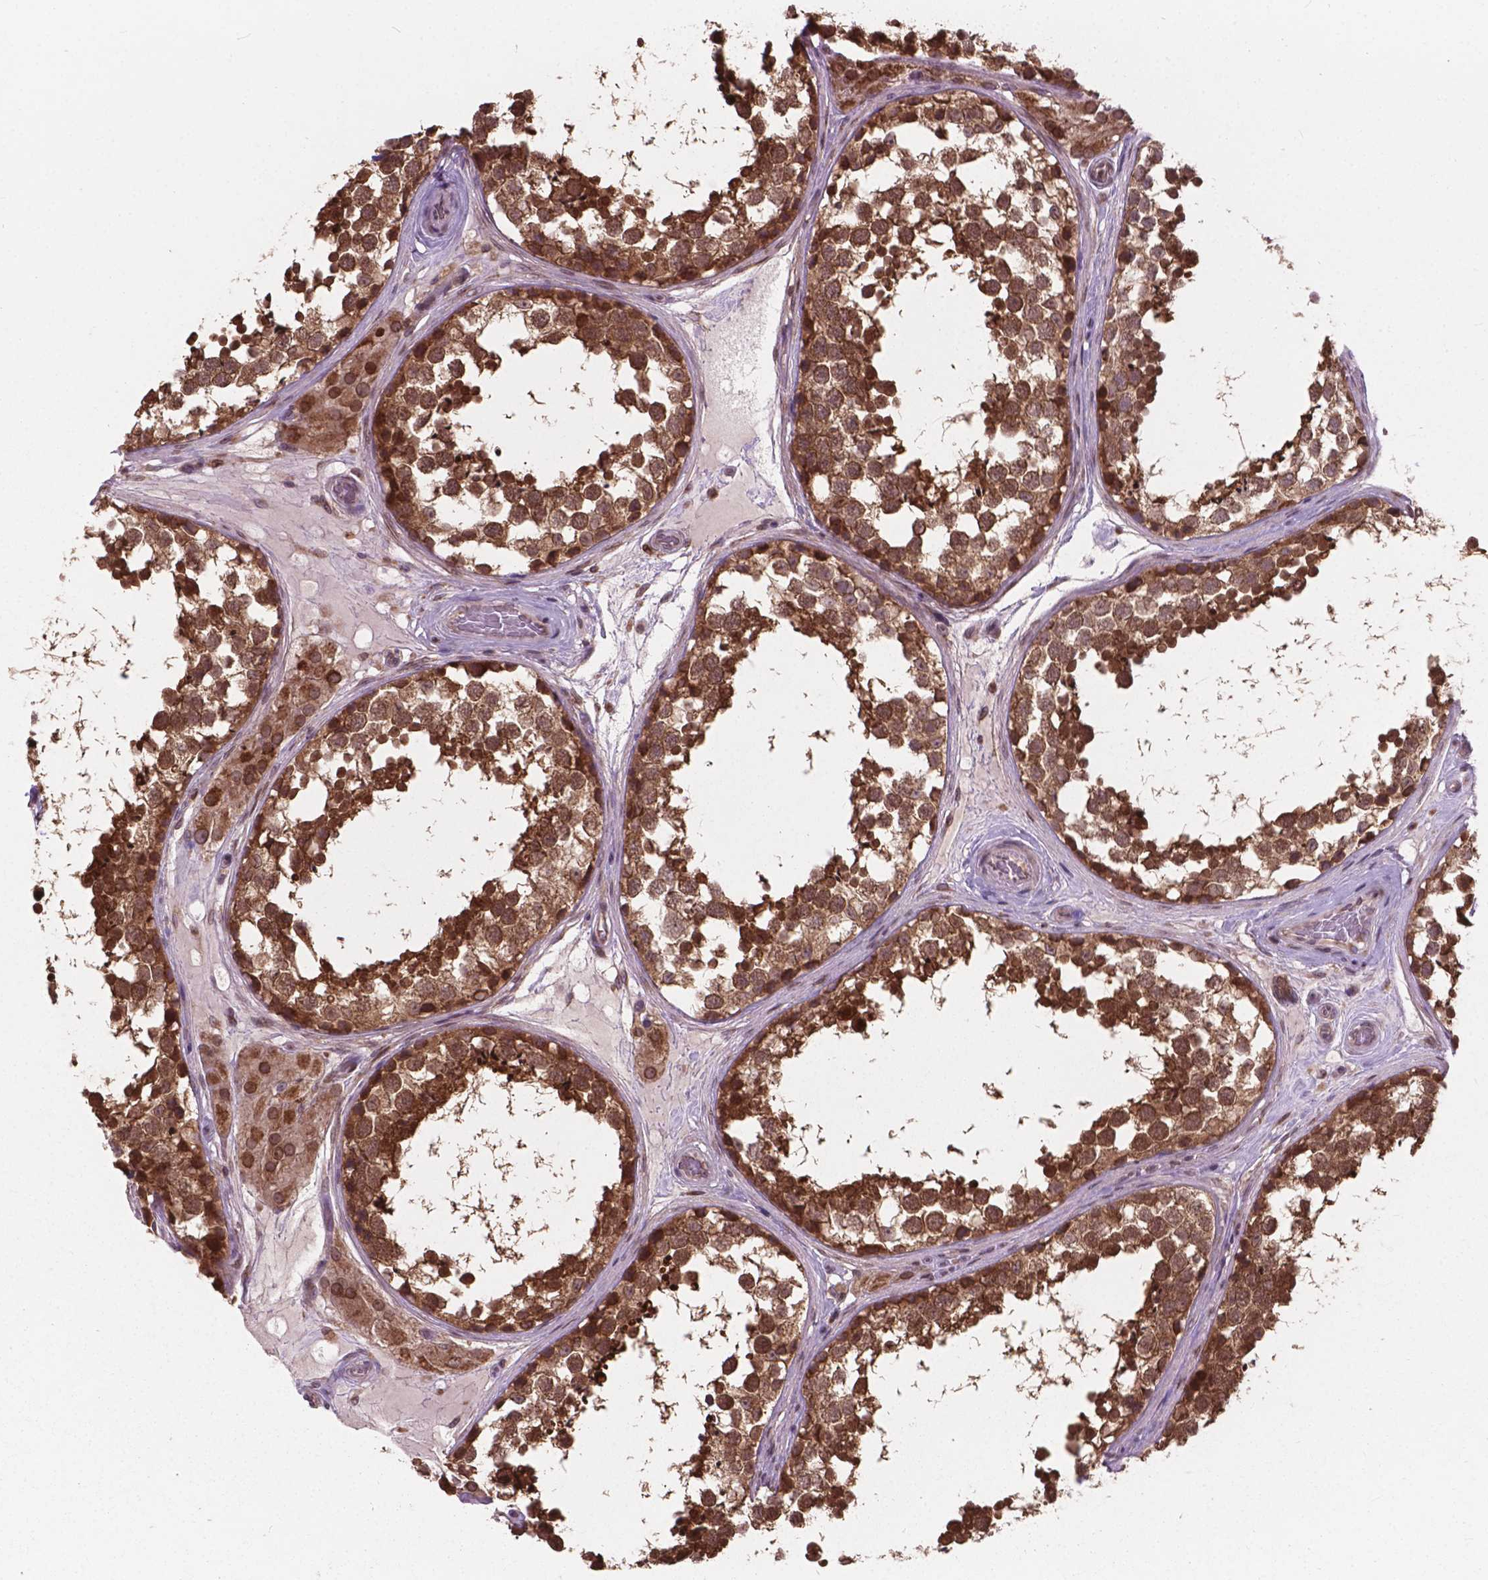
{"staining": {"intensity": "strong", "quantity": ">75%", "location": "cytoplasmic/membranous,nuclear"}, "tissue": "testis", "cell_type": "Cells in seminiferous ducts", "image_type": "normal", "snomed": [{"axis": "morphology", "description": "Normal tissue, NOS"}, {"axis": "morphology", "description": "Seminoma, NOS"}, {"axis": "topography", "description": "Testis"}], "caption": "Normal testis exhibits strong cytoplasmic/membranous,nuclear positivity in about >75% of cells in seminiferous ducts.", "gene": "MRPL33", "patient": {"sex": "male", "age": 65}}